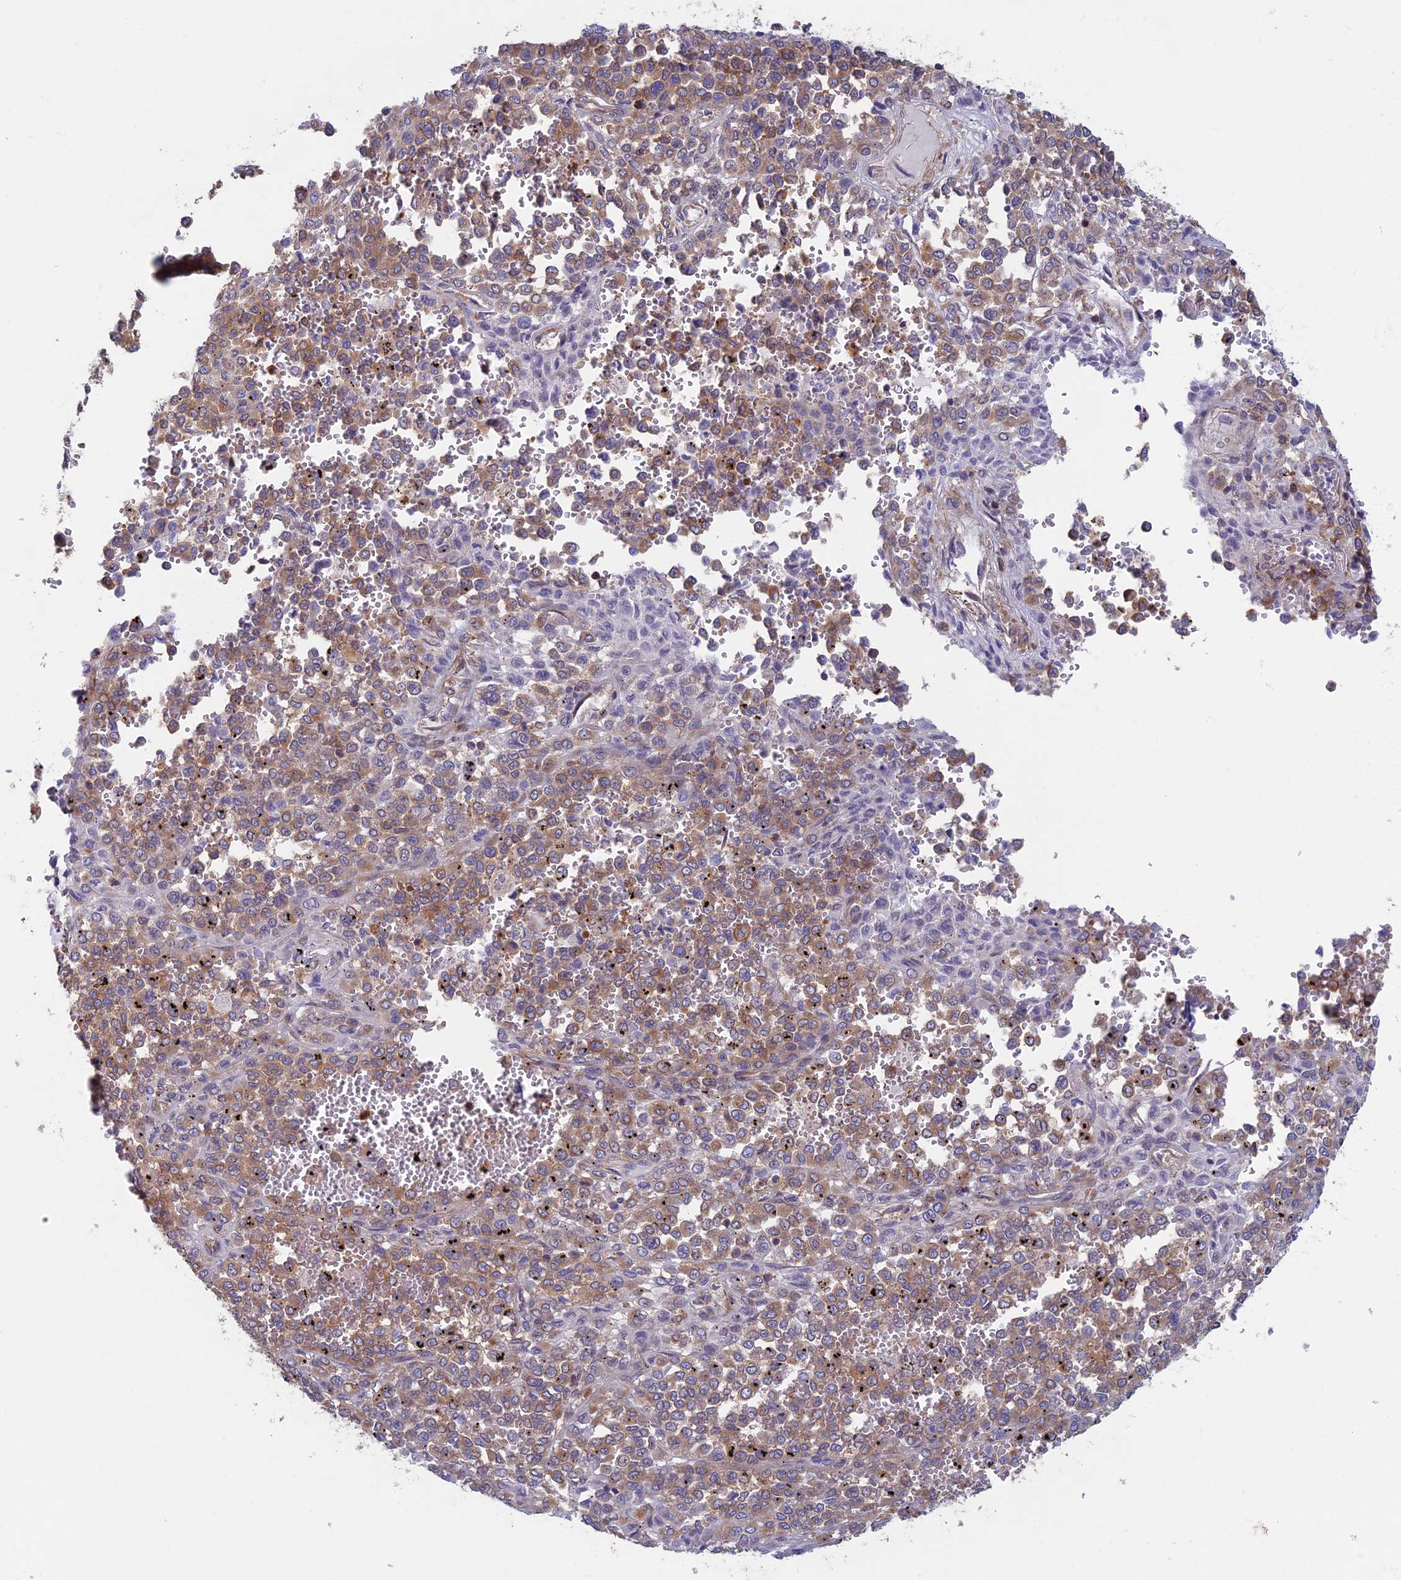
{"staining": {"intensity": "moderate", "quantity": ">75%", "location": "cytoplasmic/membranous"}, "tissue": "melanoma", "cell_type": "Tumor cells", "image_type": "cancer", "snomed": [{"axis": "morphology", "description": "Malignant melanoma, Metastatic site"}, {"axis": "topography", "description": "Pancreas"}], "caption": "IHC of human malignant melanoma (metastatic site) displays medium levels of moderate cytoplasmic/membranous expression in about >75% of tumor cells. (DAB IHC, brown staining for protein, blue staining for nuclei).", "gene": "DNM1L", "patient": {"sex": "female", "age": 30}}